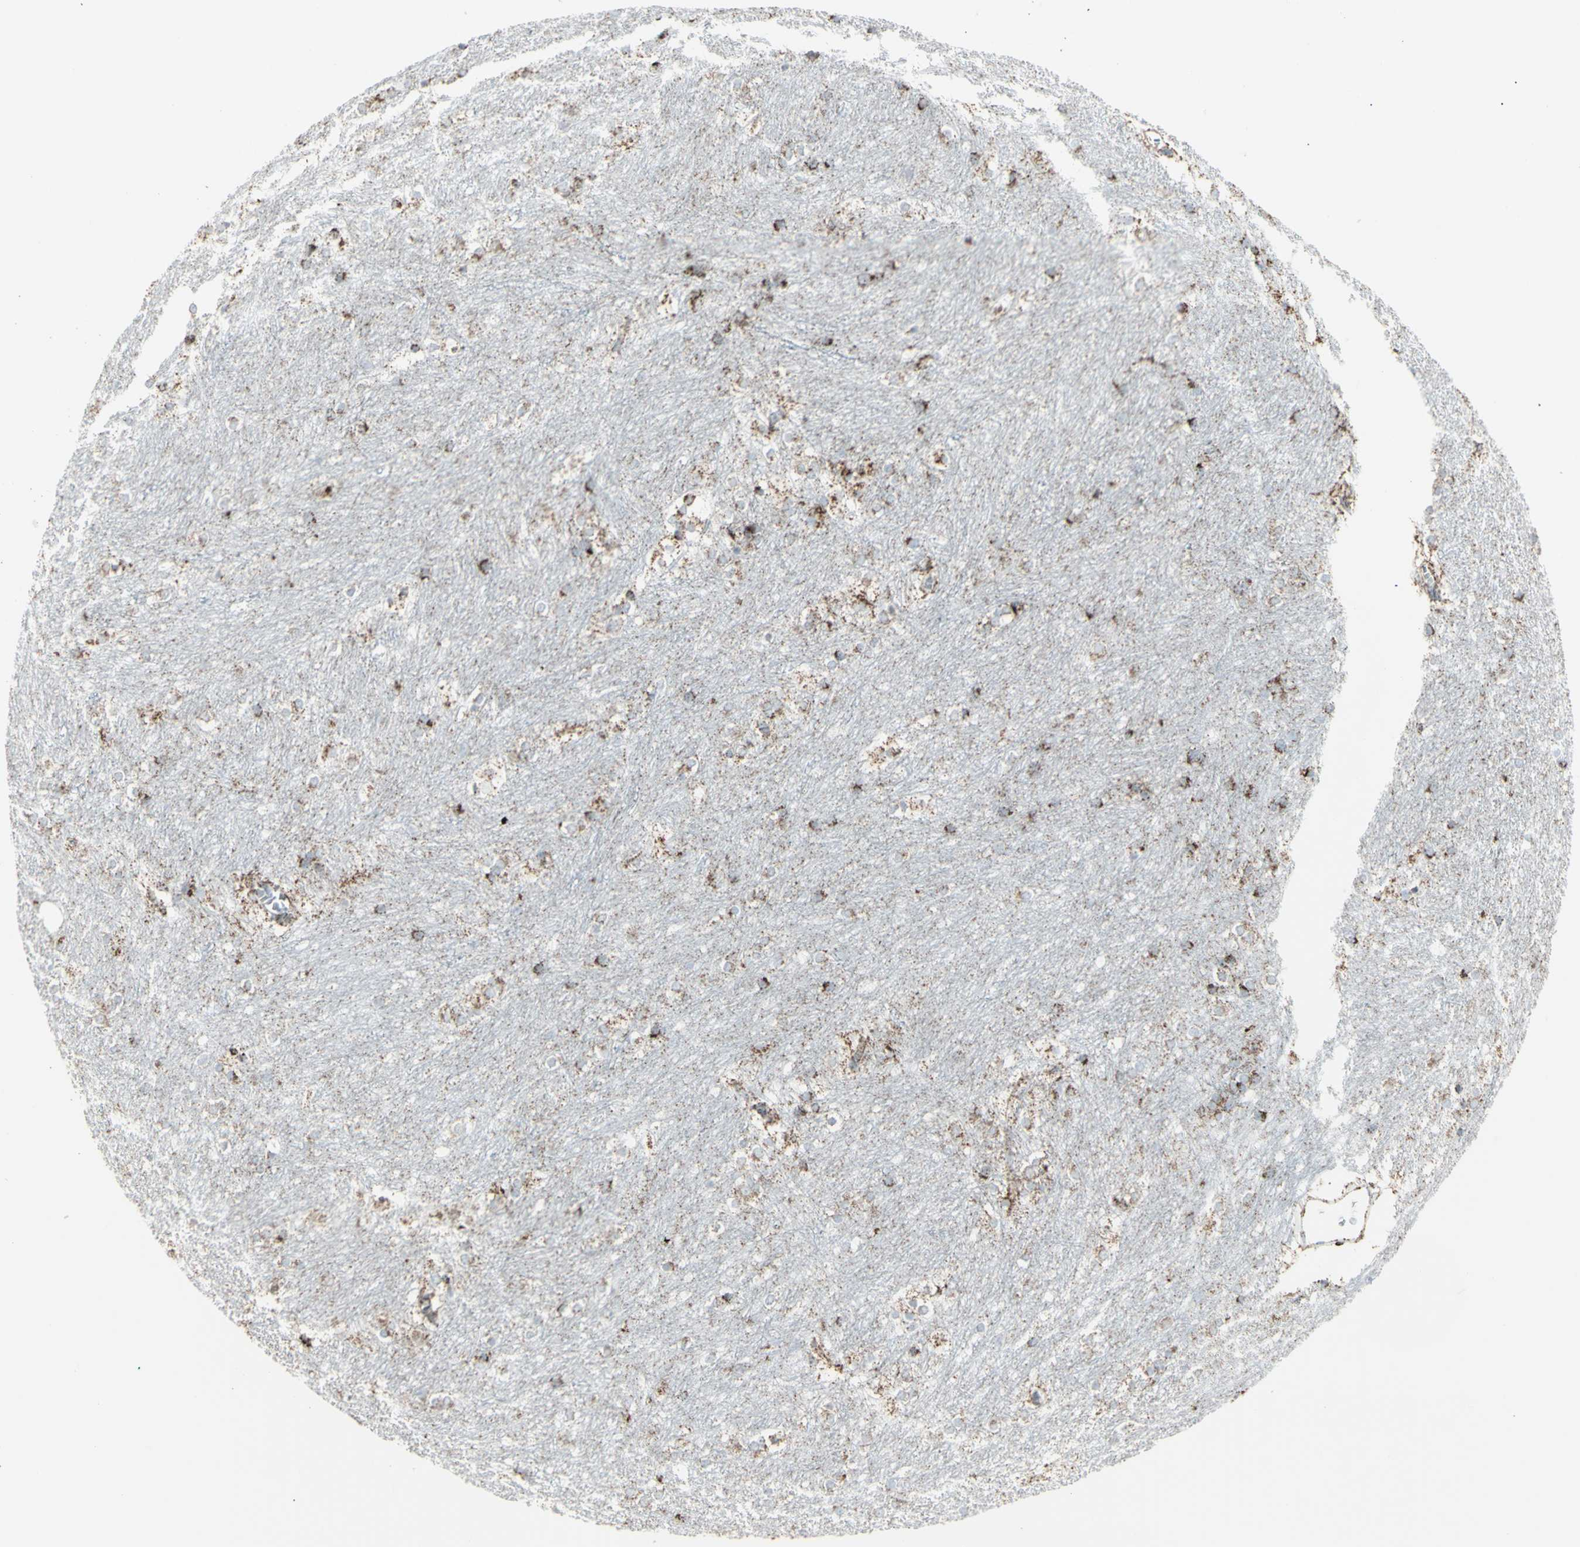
{"staining": {"intensity": "moderate", "quantity": "25%-75%", "location": "cytoplasmic/membranous"}, "tissue": "caudate", "cell_type": "Glial cells", "image_type": "normal", "snomed": [{"axis": "morphology", "description": "Normal tissue, NOS"}, {"axis": "topography", "description": "Lateral ventricle wall"}], "caption": "Immunohistochemistry (IHC) micrograph of normal caudate: caudate stained using immunohistochemistry (IHC) exhibits medium levels of moderate protein expression localized specifically in the cytoplasmic/membranous of glial cells, appearing as a cytoplasmic/membranous brown color.", "gene": "PLGRKT", "patient": {"sex": "female", "age": 19}}